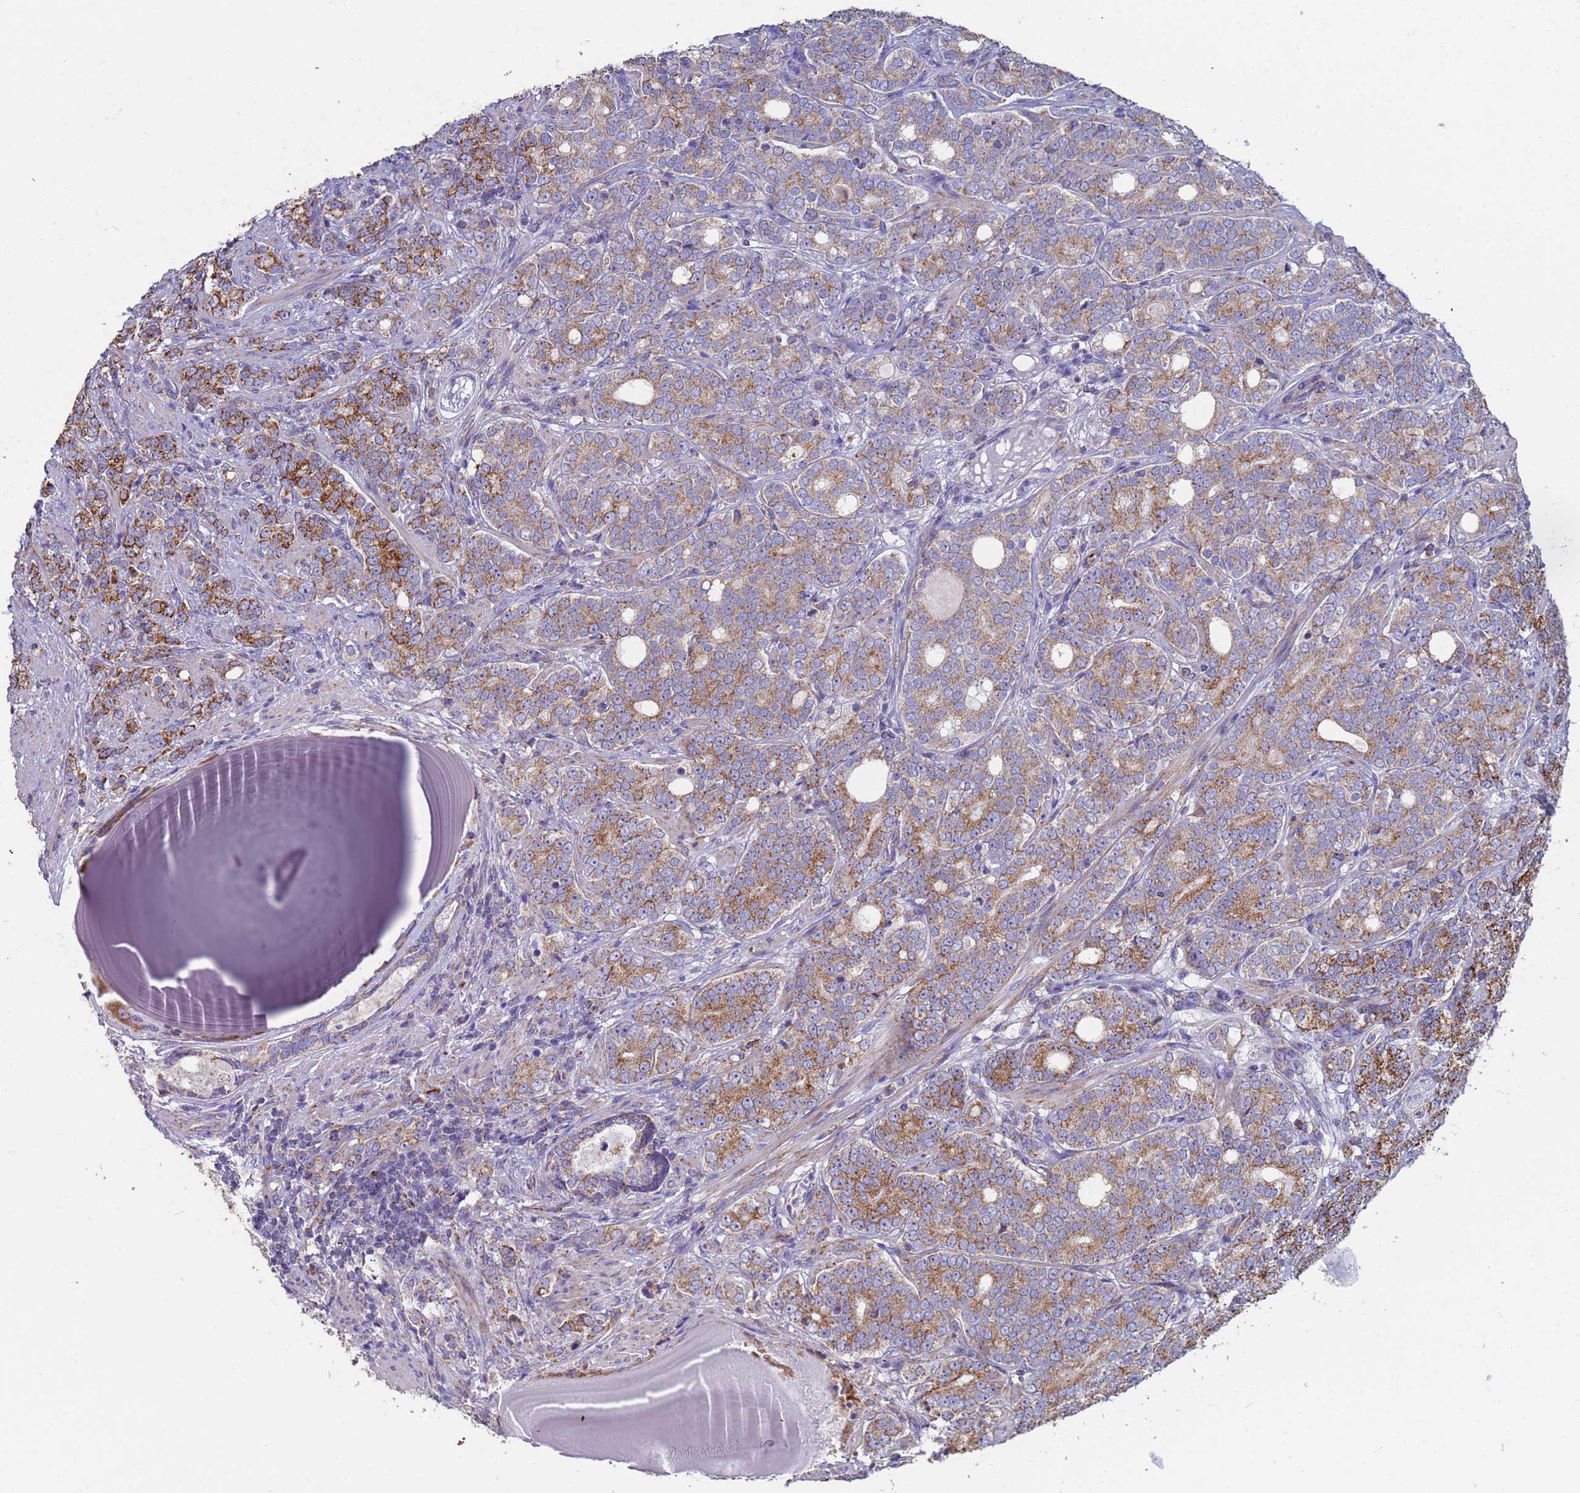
{"staining": {"intensity": "moderate", "quantity": ">75%", "location": "cytoplasmic/membranous"}, "tissue": "prostate cancer", "cell_type": "Tumor cells", "image_type": "cancer", "snomed": [{"axis": "morphology", "description": "Adenocarcinoma, High grade"}, {"axis": "topography", "description": "Prostate"}], "caption": "A medium amount of moderate cytoplasmic/membranous positivity is present in approximately >75% of tumor cells in high-grade adenocarcinoma (prostate) tissue. (Brightfield microscopy of DAB IHC at high magnification).", "gene": "UQCRH", "patient": {"sex": "male", "age": 64}}